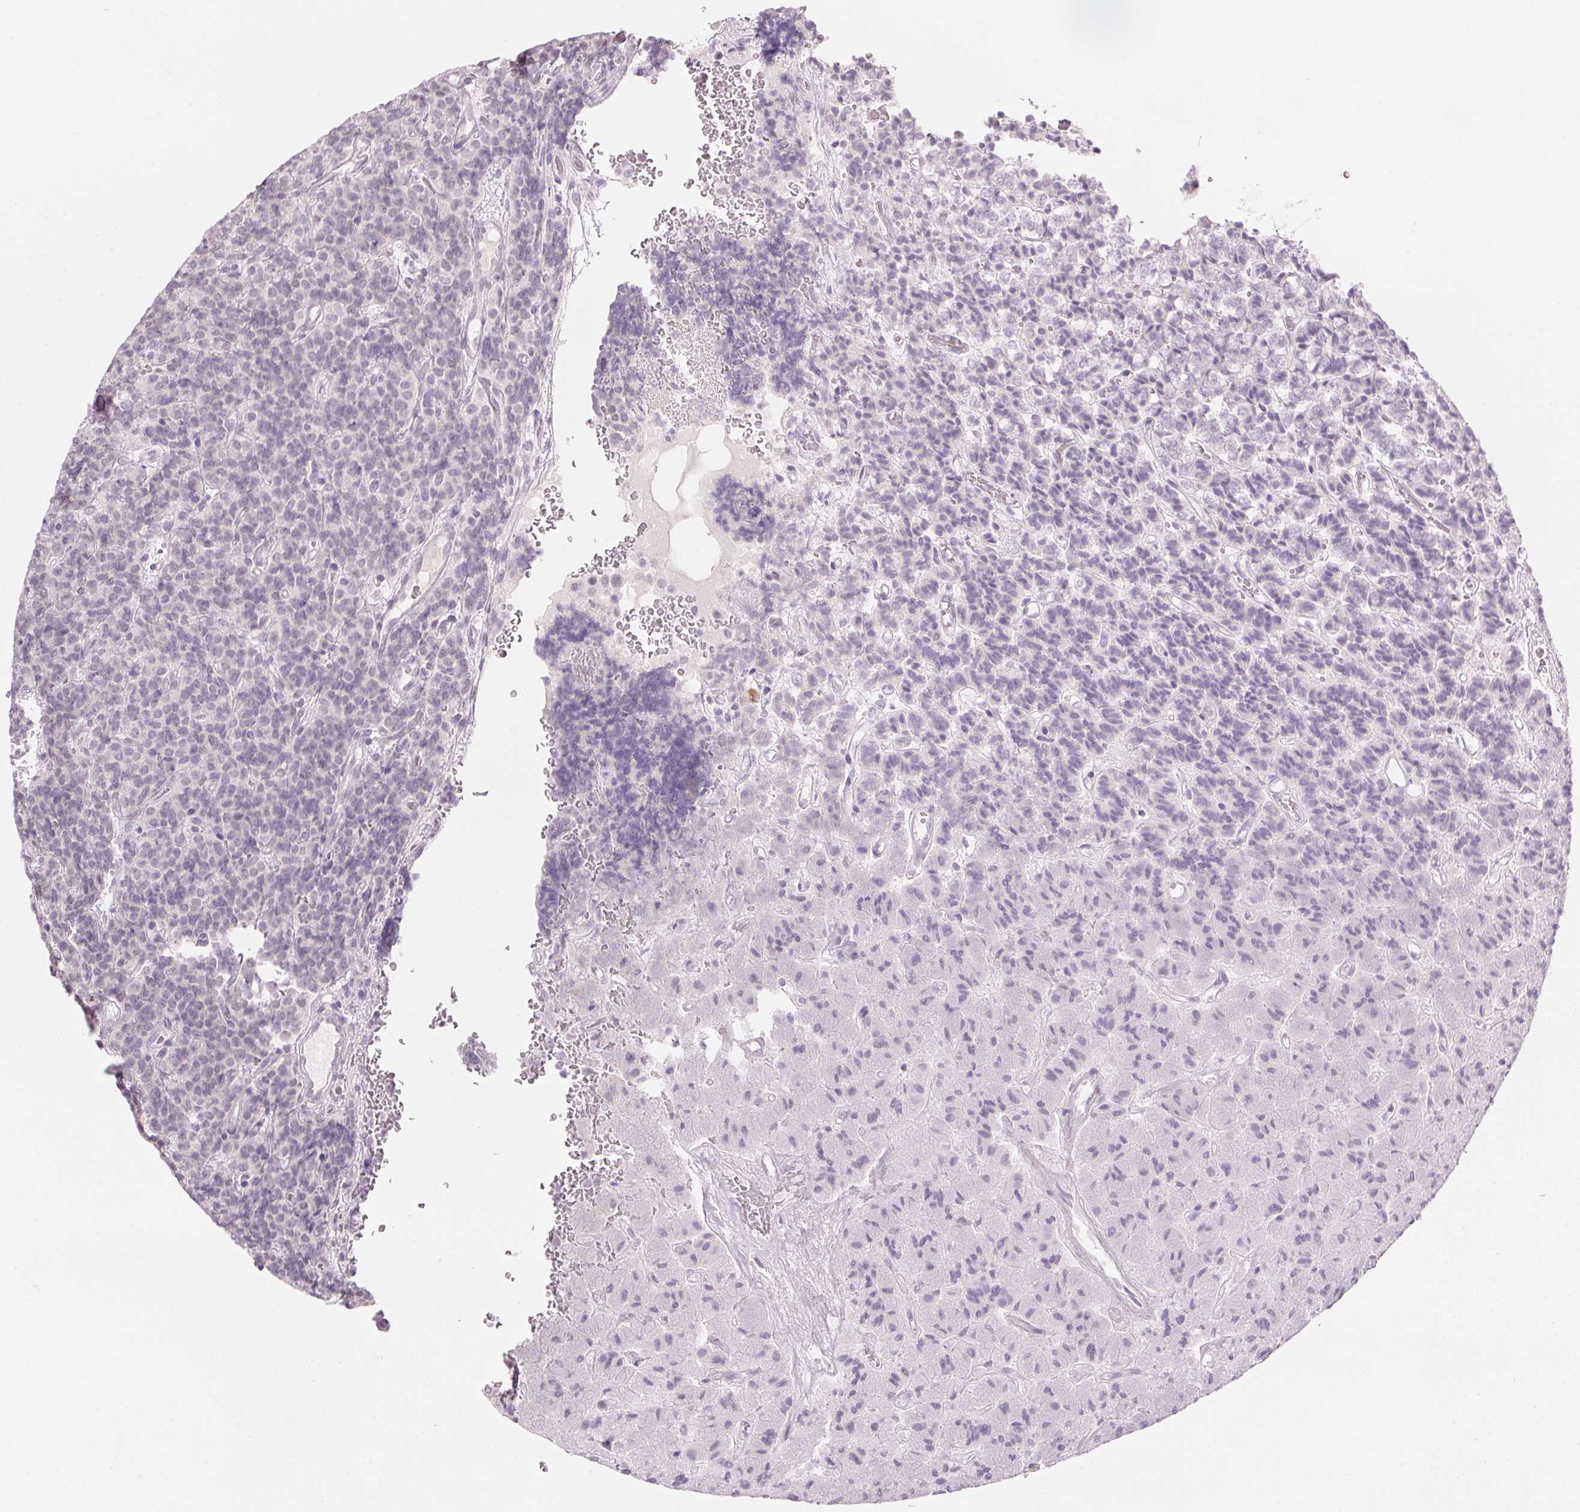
{"staining": {"intensity": "negative", "quantity": "none", "location": "none"}, "tissue": "carcinoid", "cell_type": "Tumor cells", "image_type": "cancer", "snomed": [{"axis": "morphology", "description": "Carcinoid, malignant, NOS"}, {"axis": "topography", "description": "Pancreas"}], "caption": "An image of human carcinoid is negative for staining in tumor cells. Nuclei are stained in blue.", "gene": "SCTR", "patient": {"sex": "male", "age": 36}}